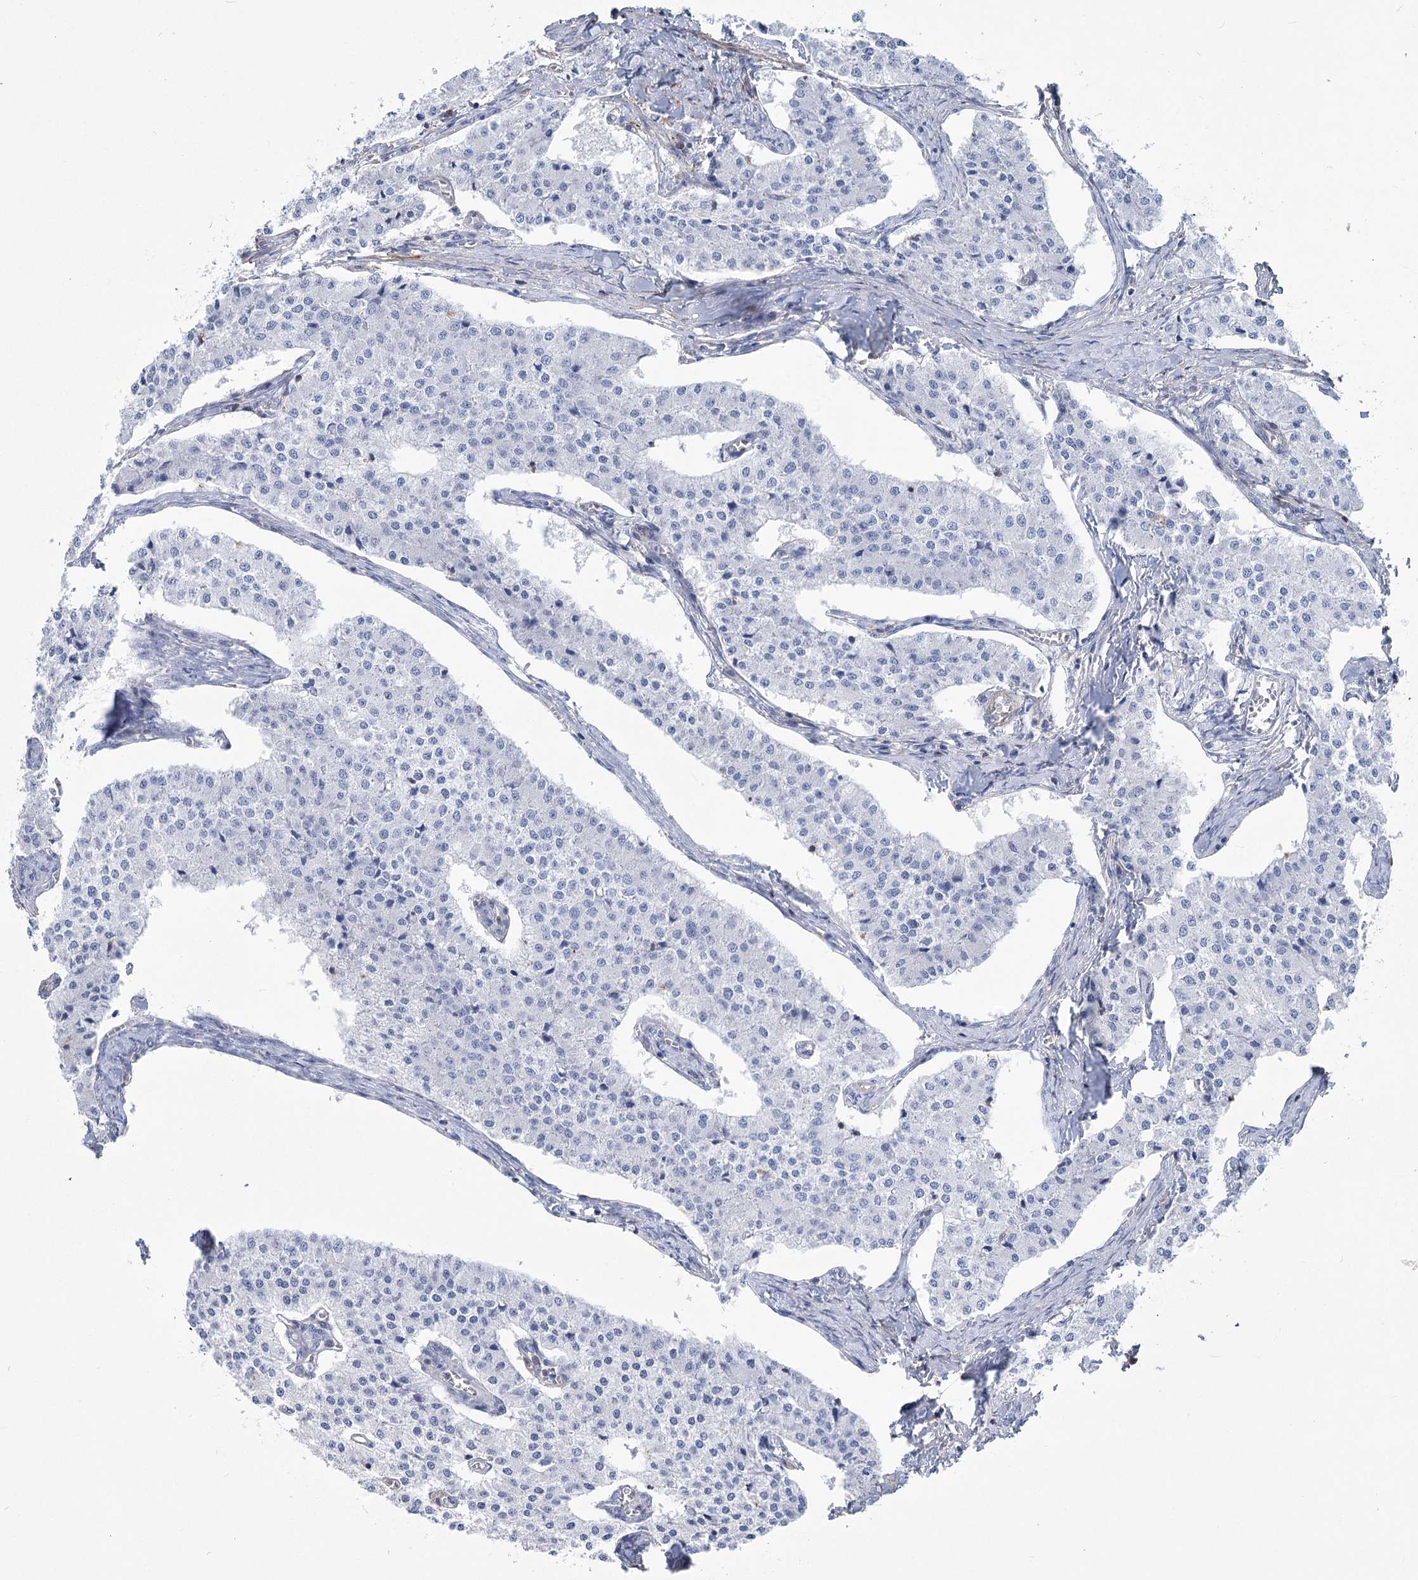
{"staining": {"intensity": "negative", "quantity": "none", "location": "none"}, "tissue": "carcinoid", "cell_type": "Tumor cells", "image_type": "cancer", "snomed": [{"axis": "morphology", "description": "Carcinoid, malignant, NOS"}, {"axis": "topography", "description": "Colon"}], "caption": "There is no significant positivity in tumor cells of malignant carcinoid.", "gene": "PCDHA1", "patient": {"sex": "female", "age": 52}}